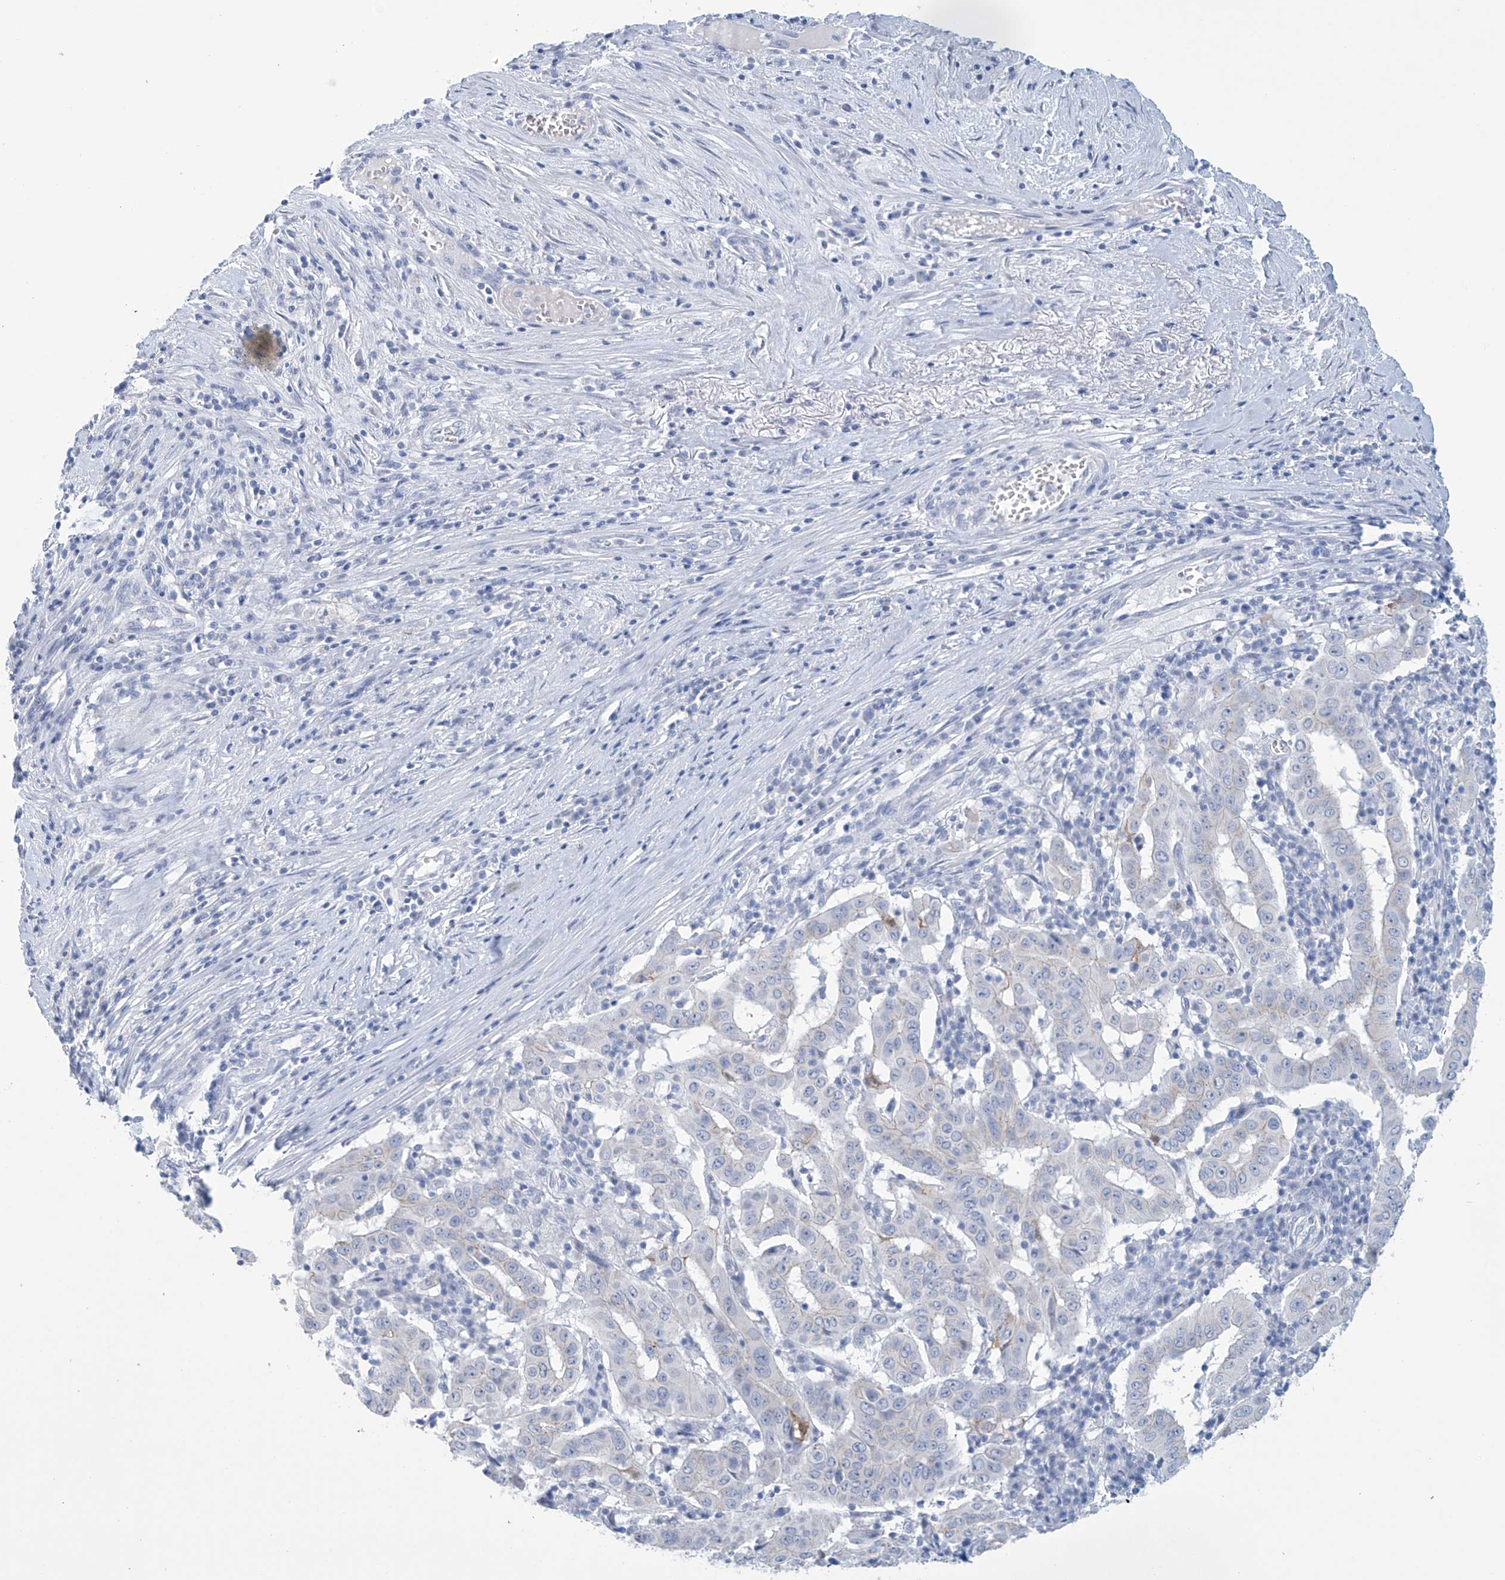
{"staining": {"intensity": "negative", "quantity": "none", "location": "none"}, "tissue": "pancreatic cancer", "cell_type": "Tumor cells", "image_type": "cancer", "snomed": [{"axis": "morphology", "description": "Adenocarcinoma, NOS"}, {"axis": "topography", "description": "Pancreas"}], "caption": "The image demonstrates no staining of tumor cells in adenocarcinoma (pancreatic).", "gene": "DSP", "patient": {"sex": "male", "age": 63}}